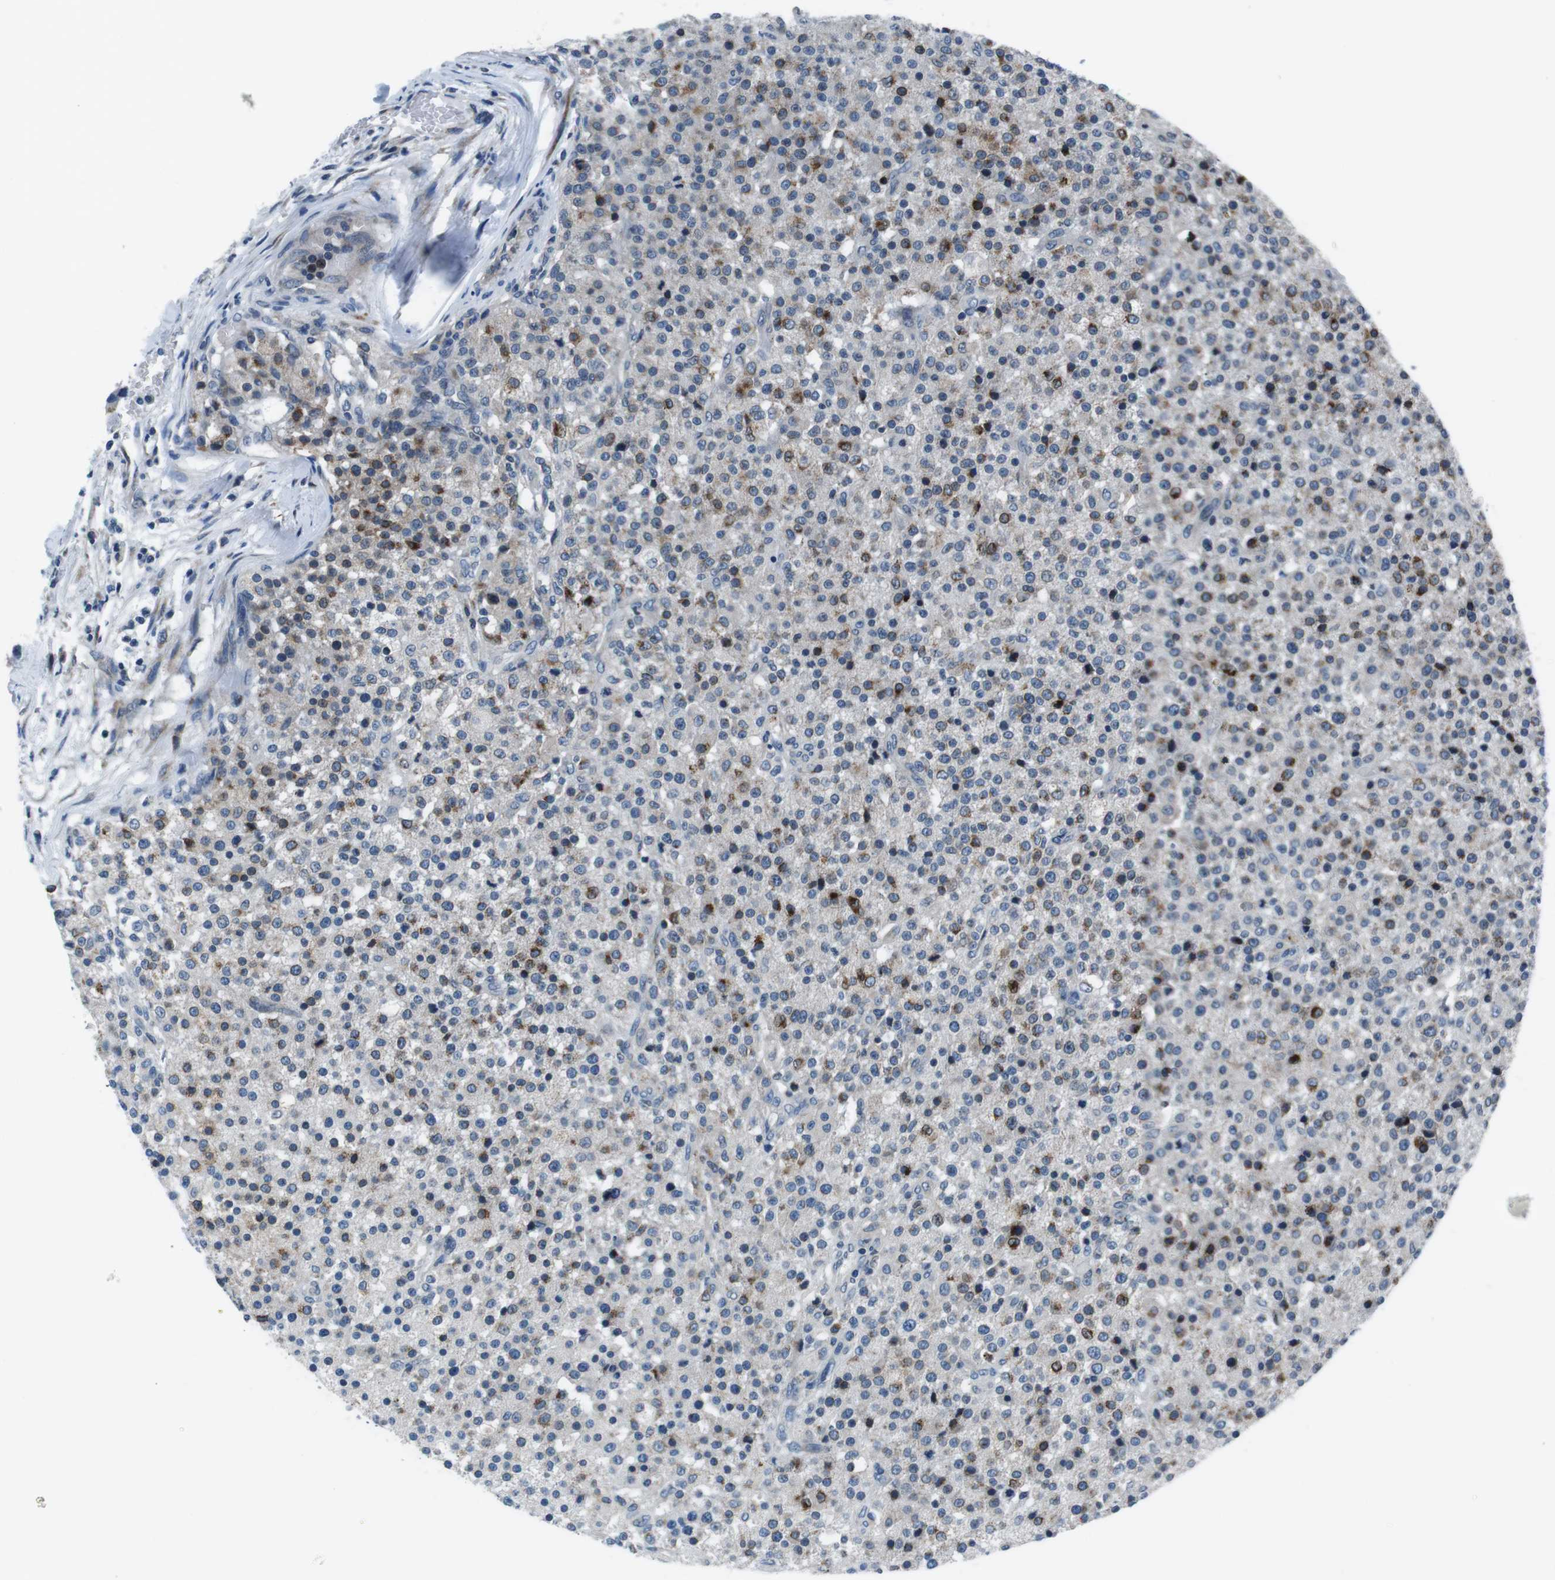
{"staining": {"intensity": "negative", "quantity": "none", "location": "none"}, "tissue": "testis cancer", "cell_type": "Tumor cells", "image_type": "cancer", "snomed": [{"axis": "morphology", "description": "Seminoma, NOS"}, {"axis": "topography", "description": "Testis"}], "caption": "The image shows no significant positivity in tumor cells of seminoma (testis).", "gene": "NUCB2", "patient": {"sex": "male", "age": 59}}